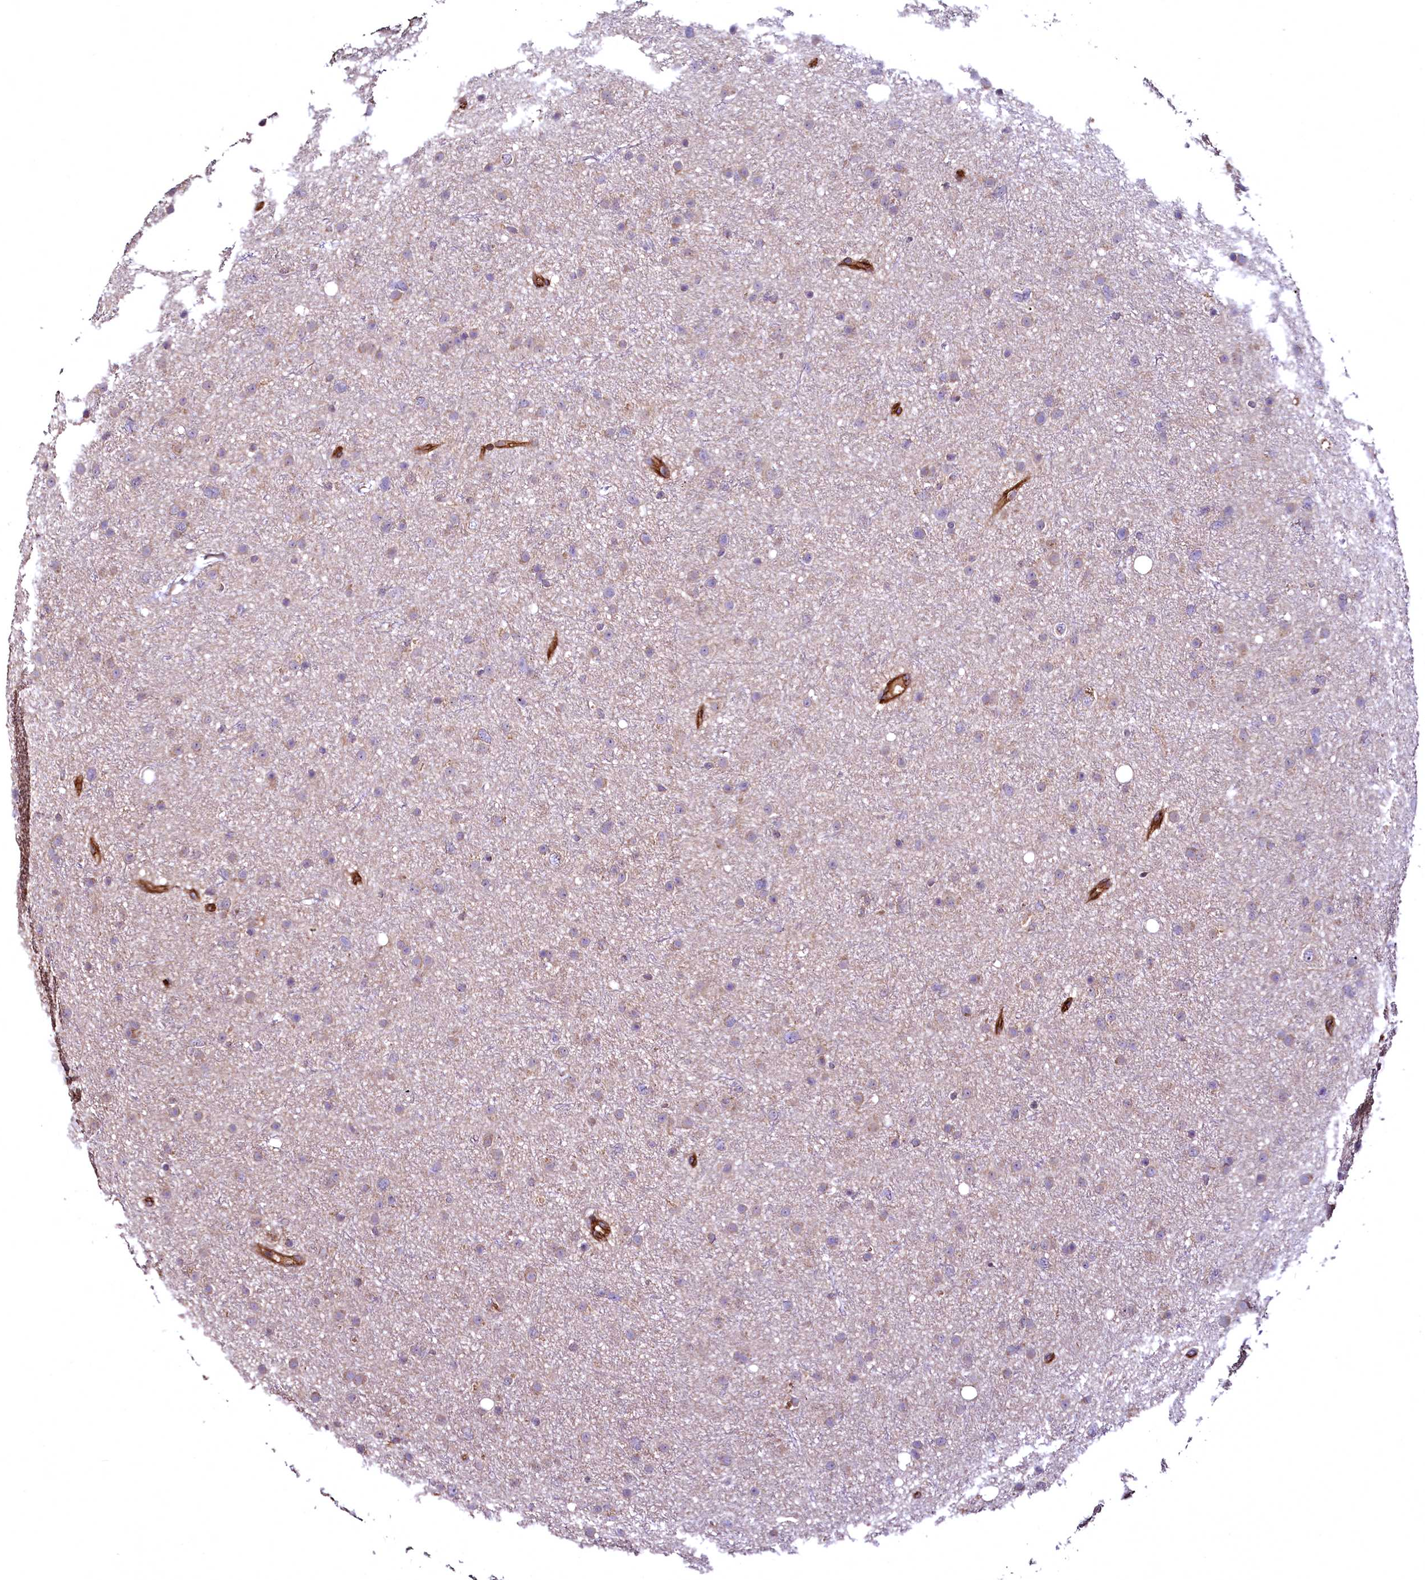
{"staining": {"intensity": "weak", "quantity": ">75%", "location": "cytoplasmic/membranous"}, "tissue": "glioma", "cell_type": "Tumor cells", "image_type": "cancer", "snomed": [{"axis": "morphology", "description": "Glioma, malignant, Low grade"}, {"axis": "topography", "description": "Cerebral cortex"}], "caption": "The immunohistochemical stain highlights weak cytoplasmic/membranous positivity in tumor cells of malignant glioma (low-grade) tissue.", "gene": "TBCEL", "patient": {"sex": "female", "age": 39}}